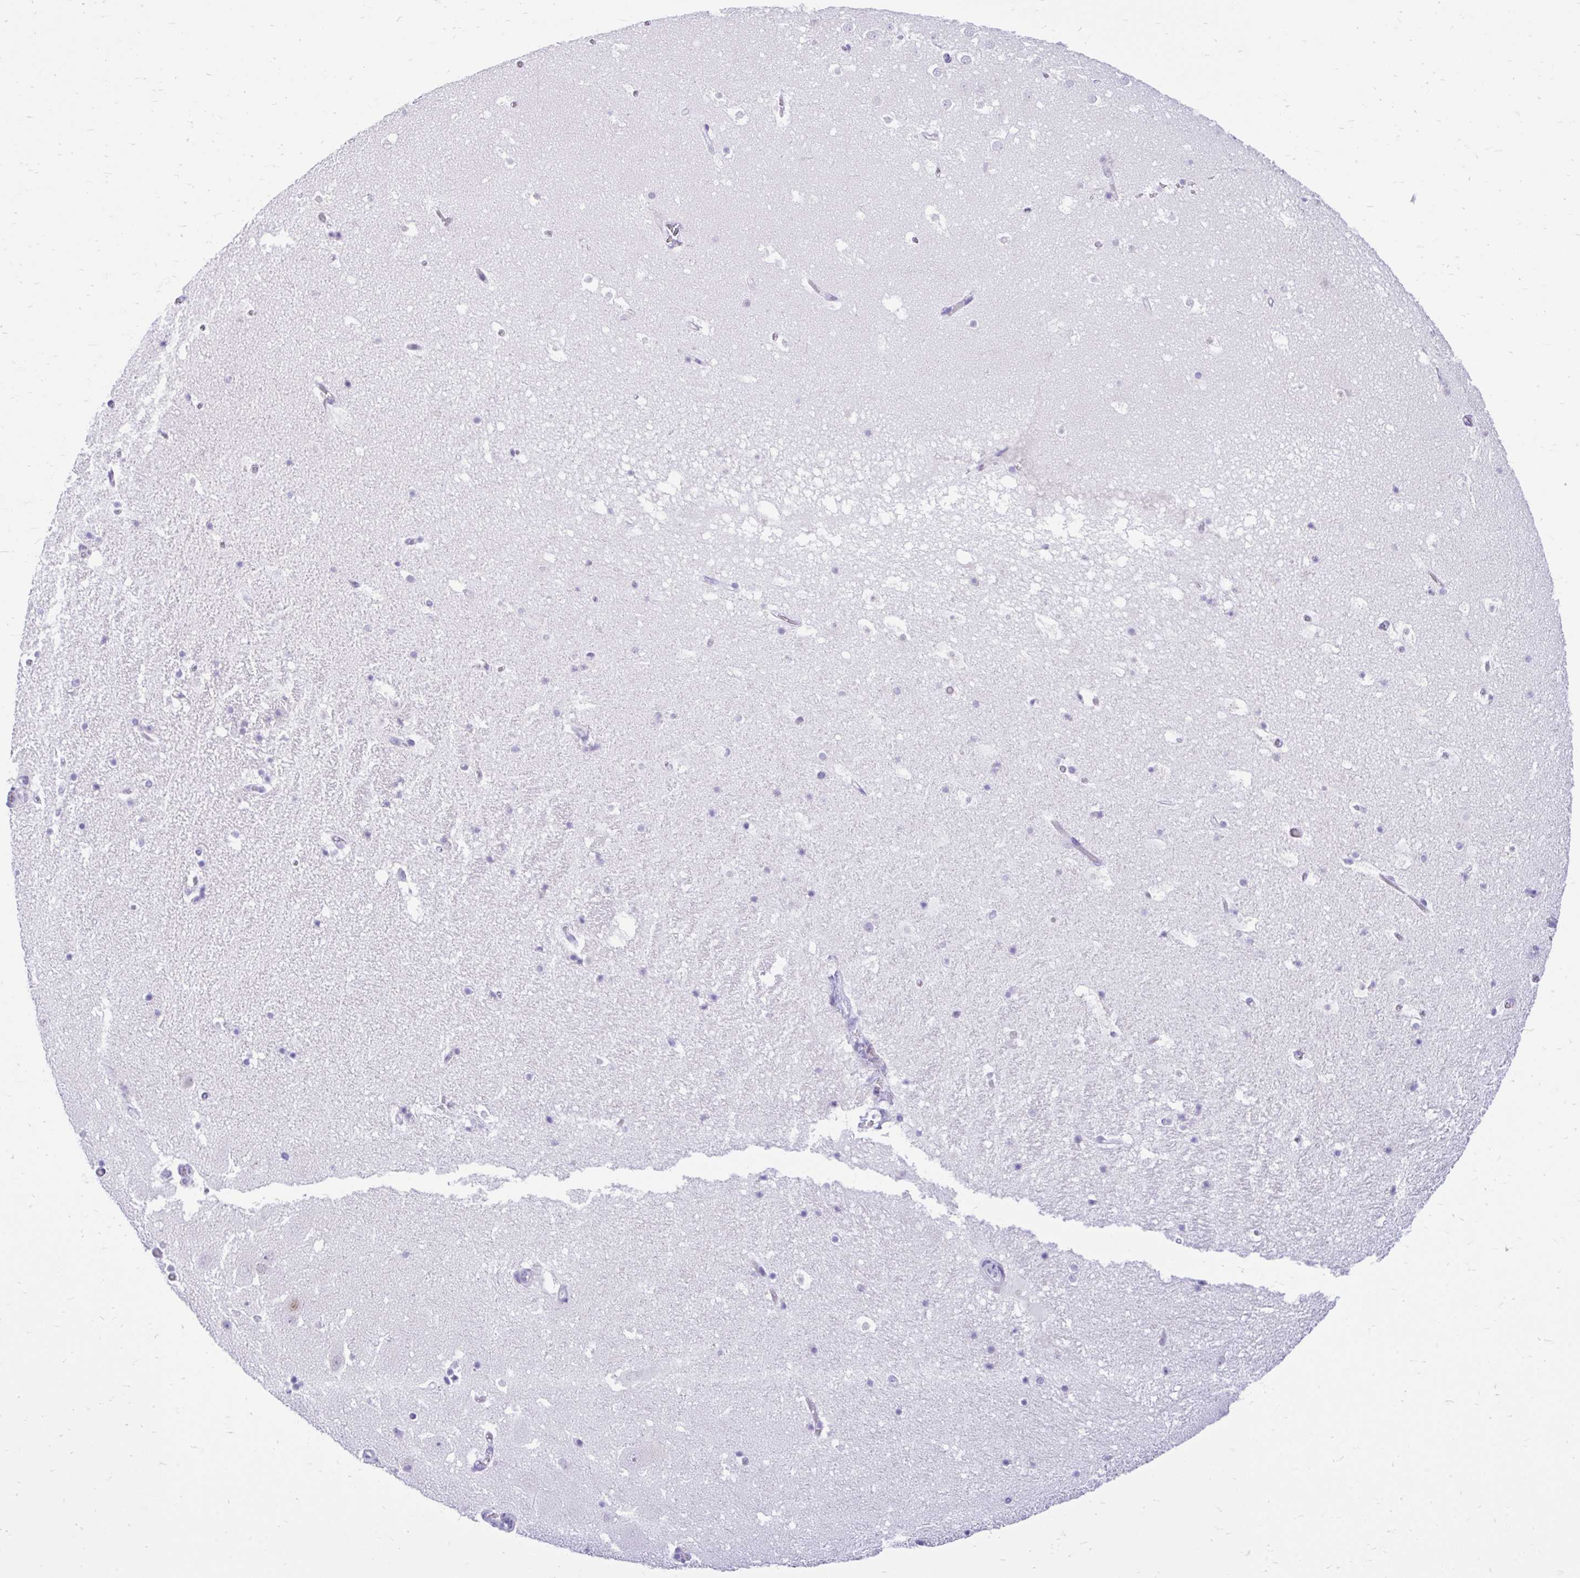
{"staining": {"intensity": "moderate", "quantity": "<25%", "location": "nuclear"}, "tissue": "hippocampus", "cell_type": "Glial cells", "image_type": "normal", "snomed": [{"axis": "morphology", "description": "Normal tissue, NOS"}, {"axis": "topography", "description": "Hippocampus"}], "caption": "Glial cells exhibit moderate nuclear positivity in about <25% of cells in normal hippocampus. Immunohistochemistry stains the protein of interest in brown and the nuclei are stained blue.", "gene": "GLB1L2", "patient": {"sex": "female", "age": 42}}